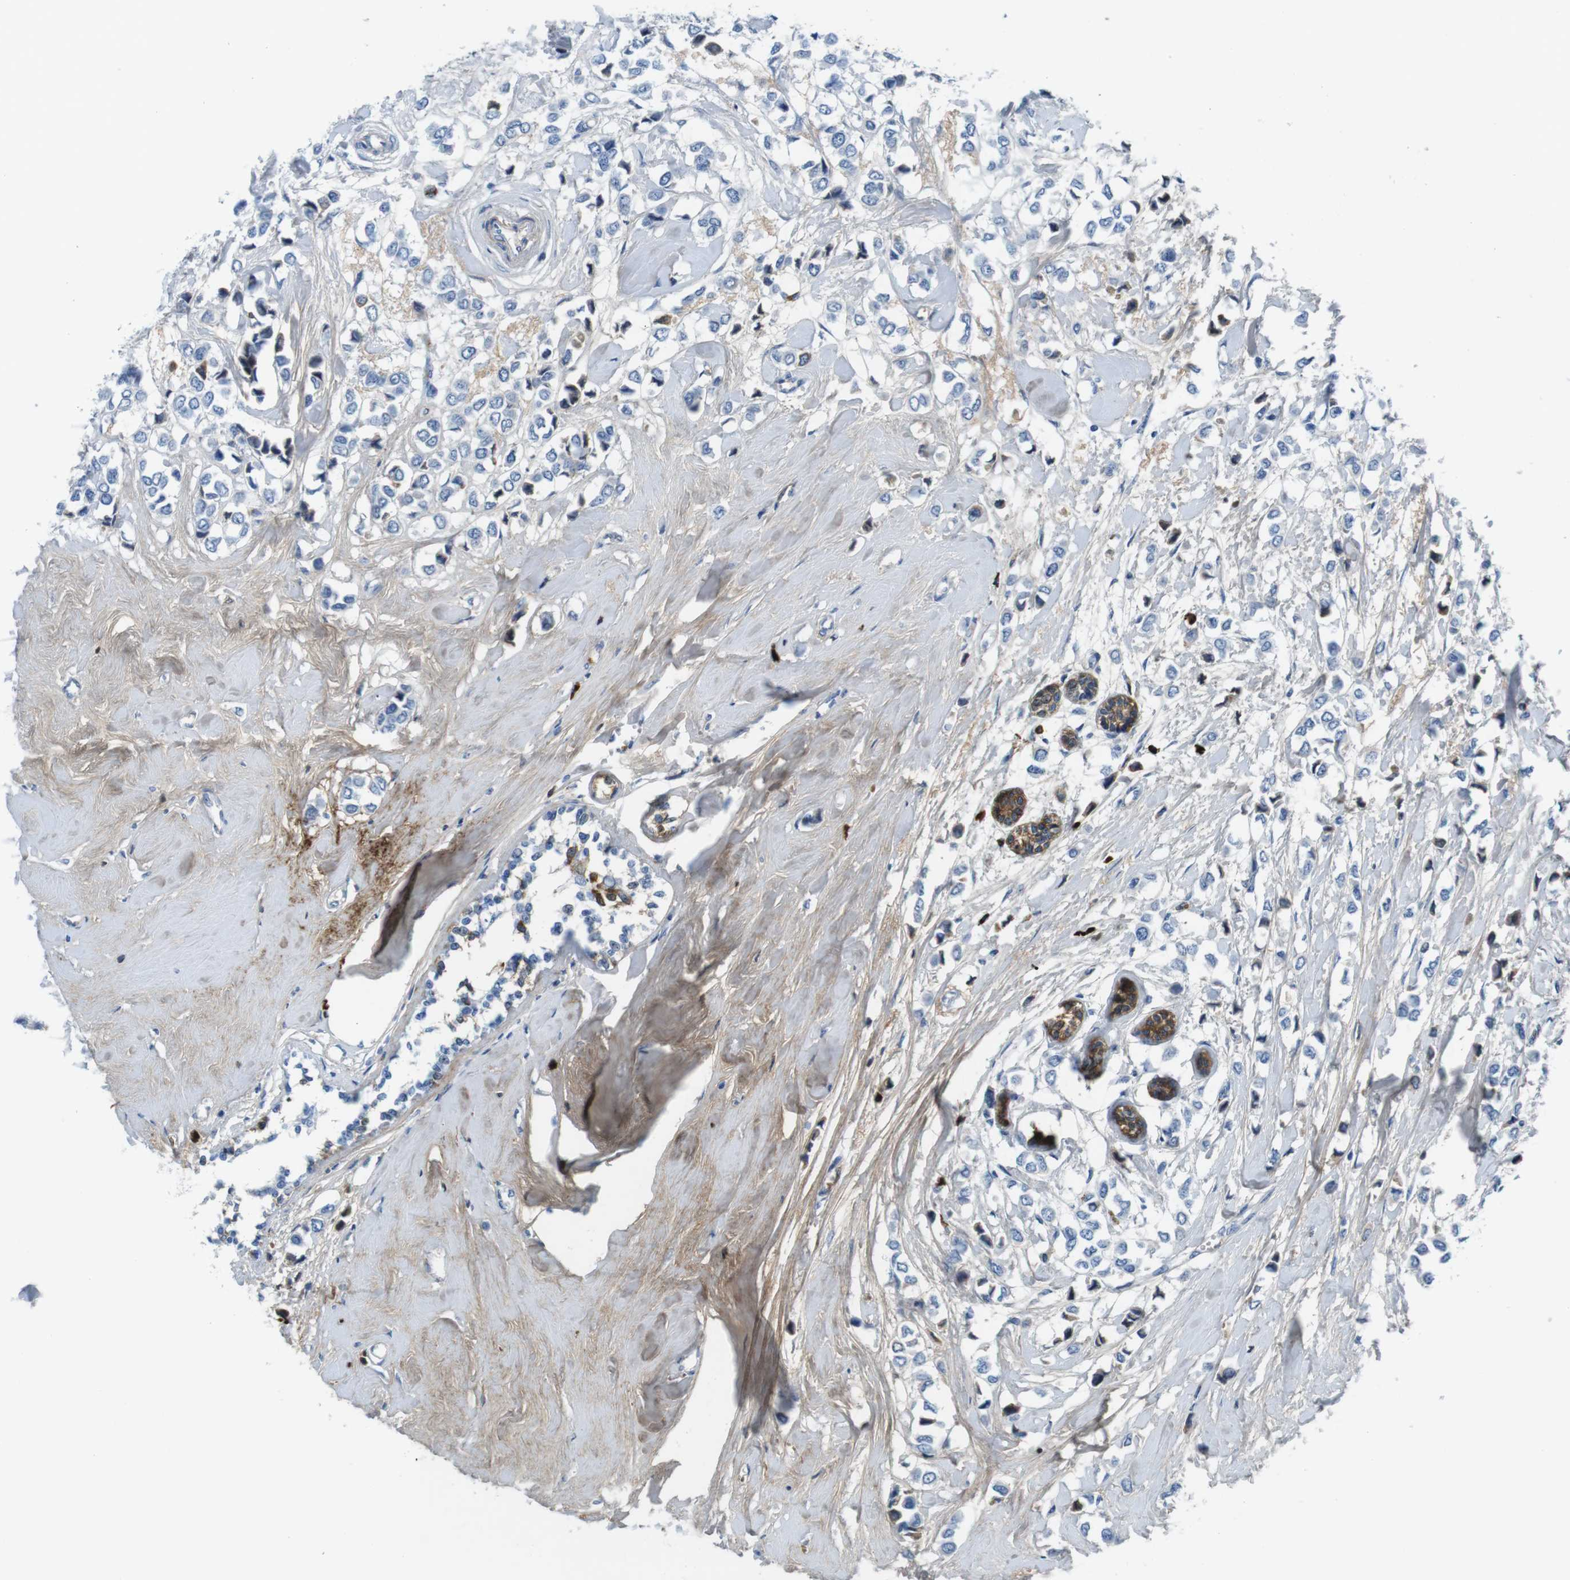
{"staining": {"intensity": "negative", "quantity": "none", "location": "none"}, "tissue": "breast cancer", "cell_type": "Tumor cells", "image_type": "cancer", "snomed": [{"axis": "morphology", "description": "Lobular carcinoma"}, {"axis": "topography", "description": "Breast"}], "caption": "Tumor cells are negative for protein expression in human lobular carcinoma (breast).", "gene": "IGKC", "patient": {"sex": "female", "age": 51}}